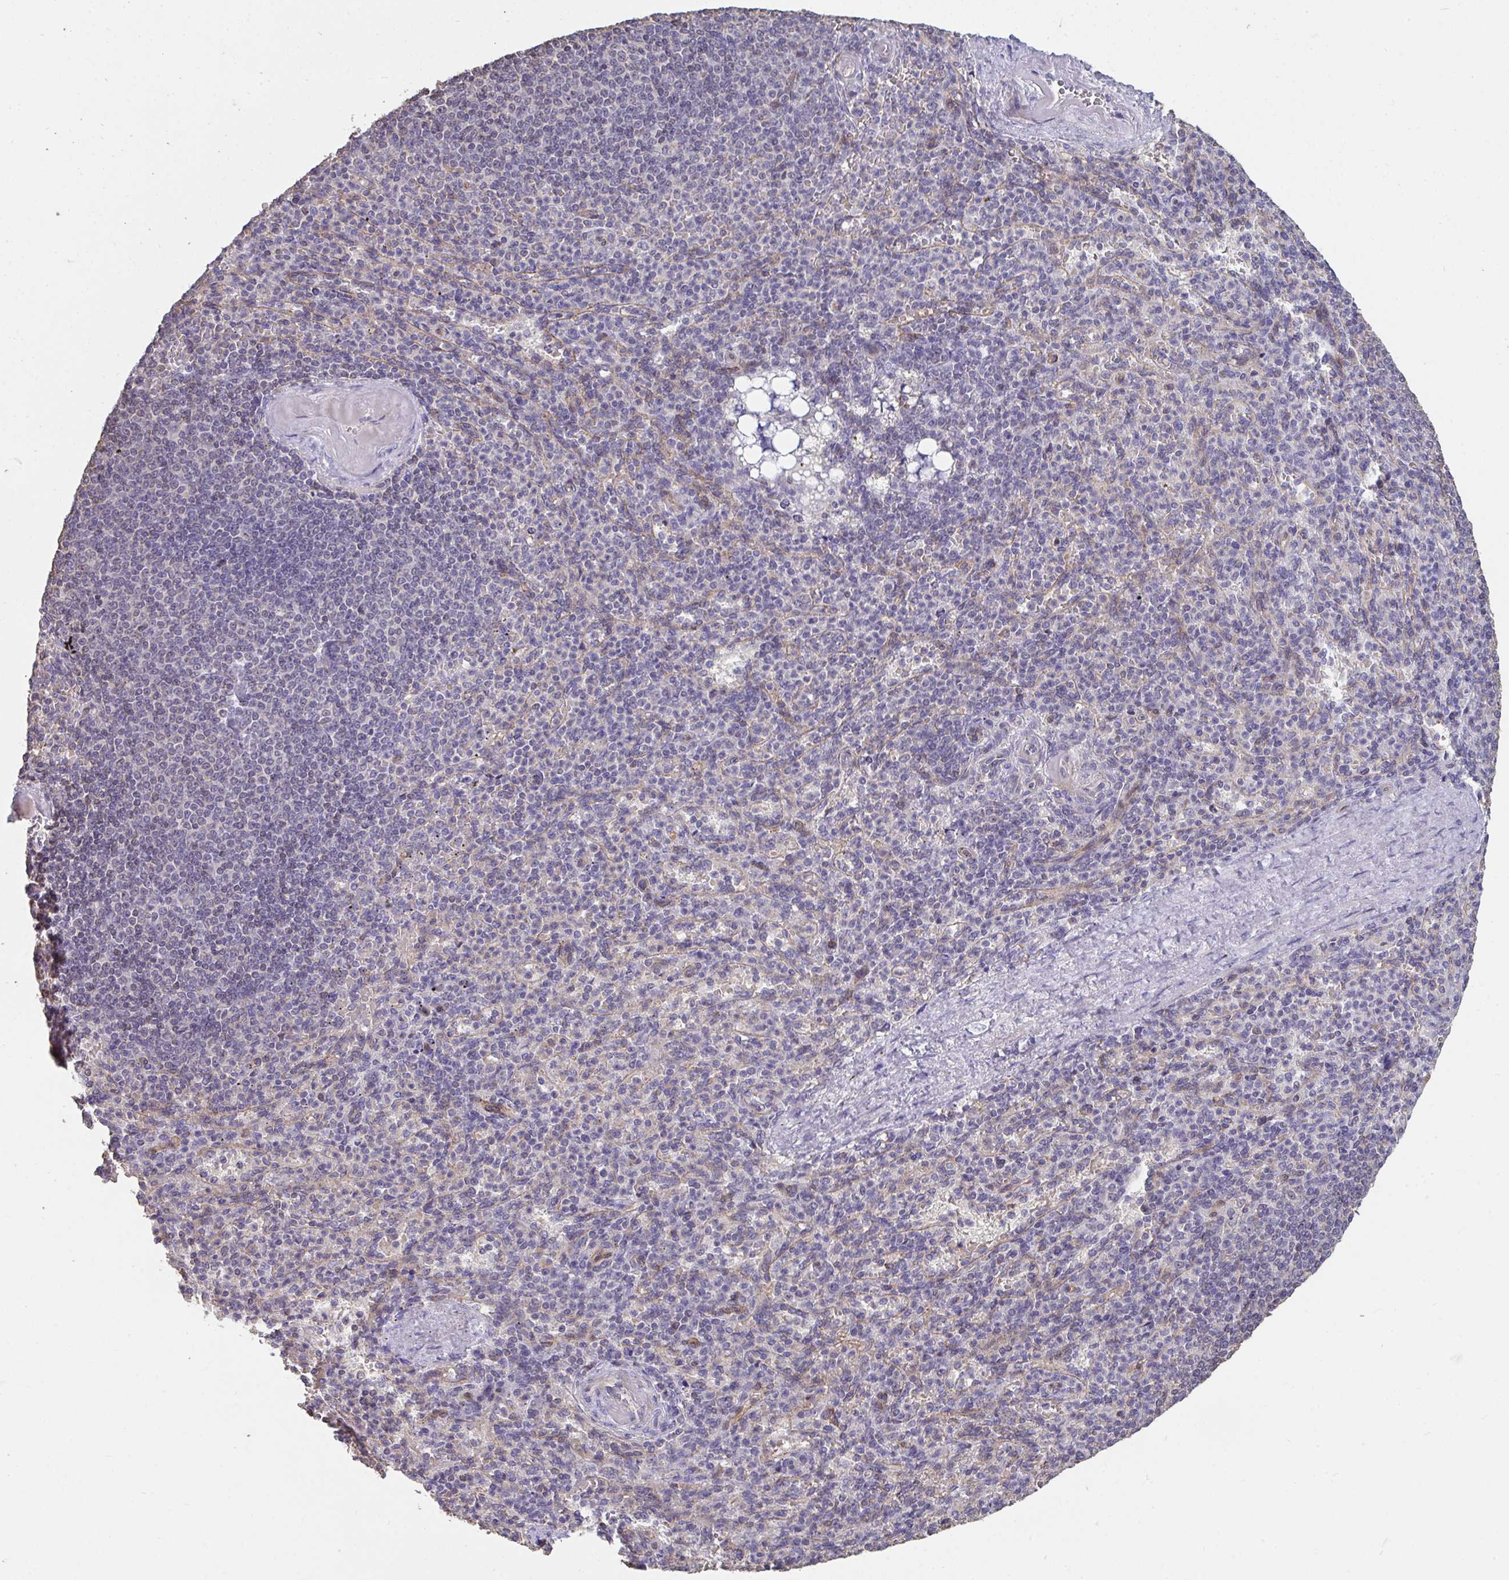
{"staining": {"intensity": "negative", "quantity": "none", "location": "none"}, "tissue": "spleen", "cell_type": "Cells in red pulp", "image_type": "normal", "snomed": [{"axis": "morphology", "description": "Normal tissue, NOS"}, {"axis": "topography", "description": "Spleen"}], "caption": "Immunohistochemistry image of normal human spleen stained for a protein (brown), which shows no positivity in cells in red pulp.", "gene": "SENP3", "patient": {"sex": "female", "age": 74}}